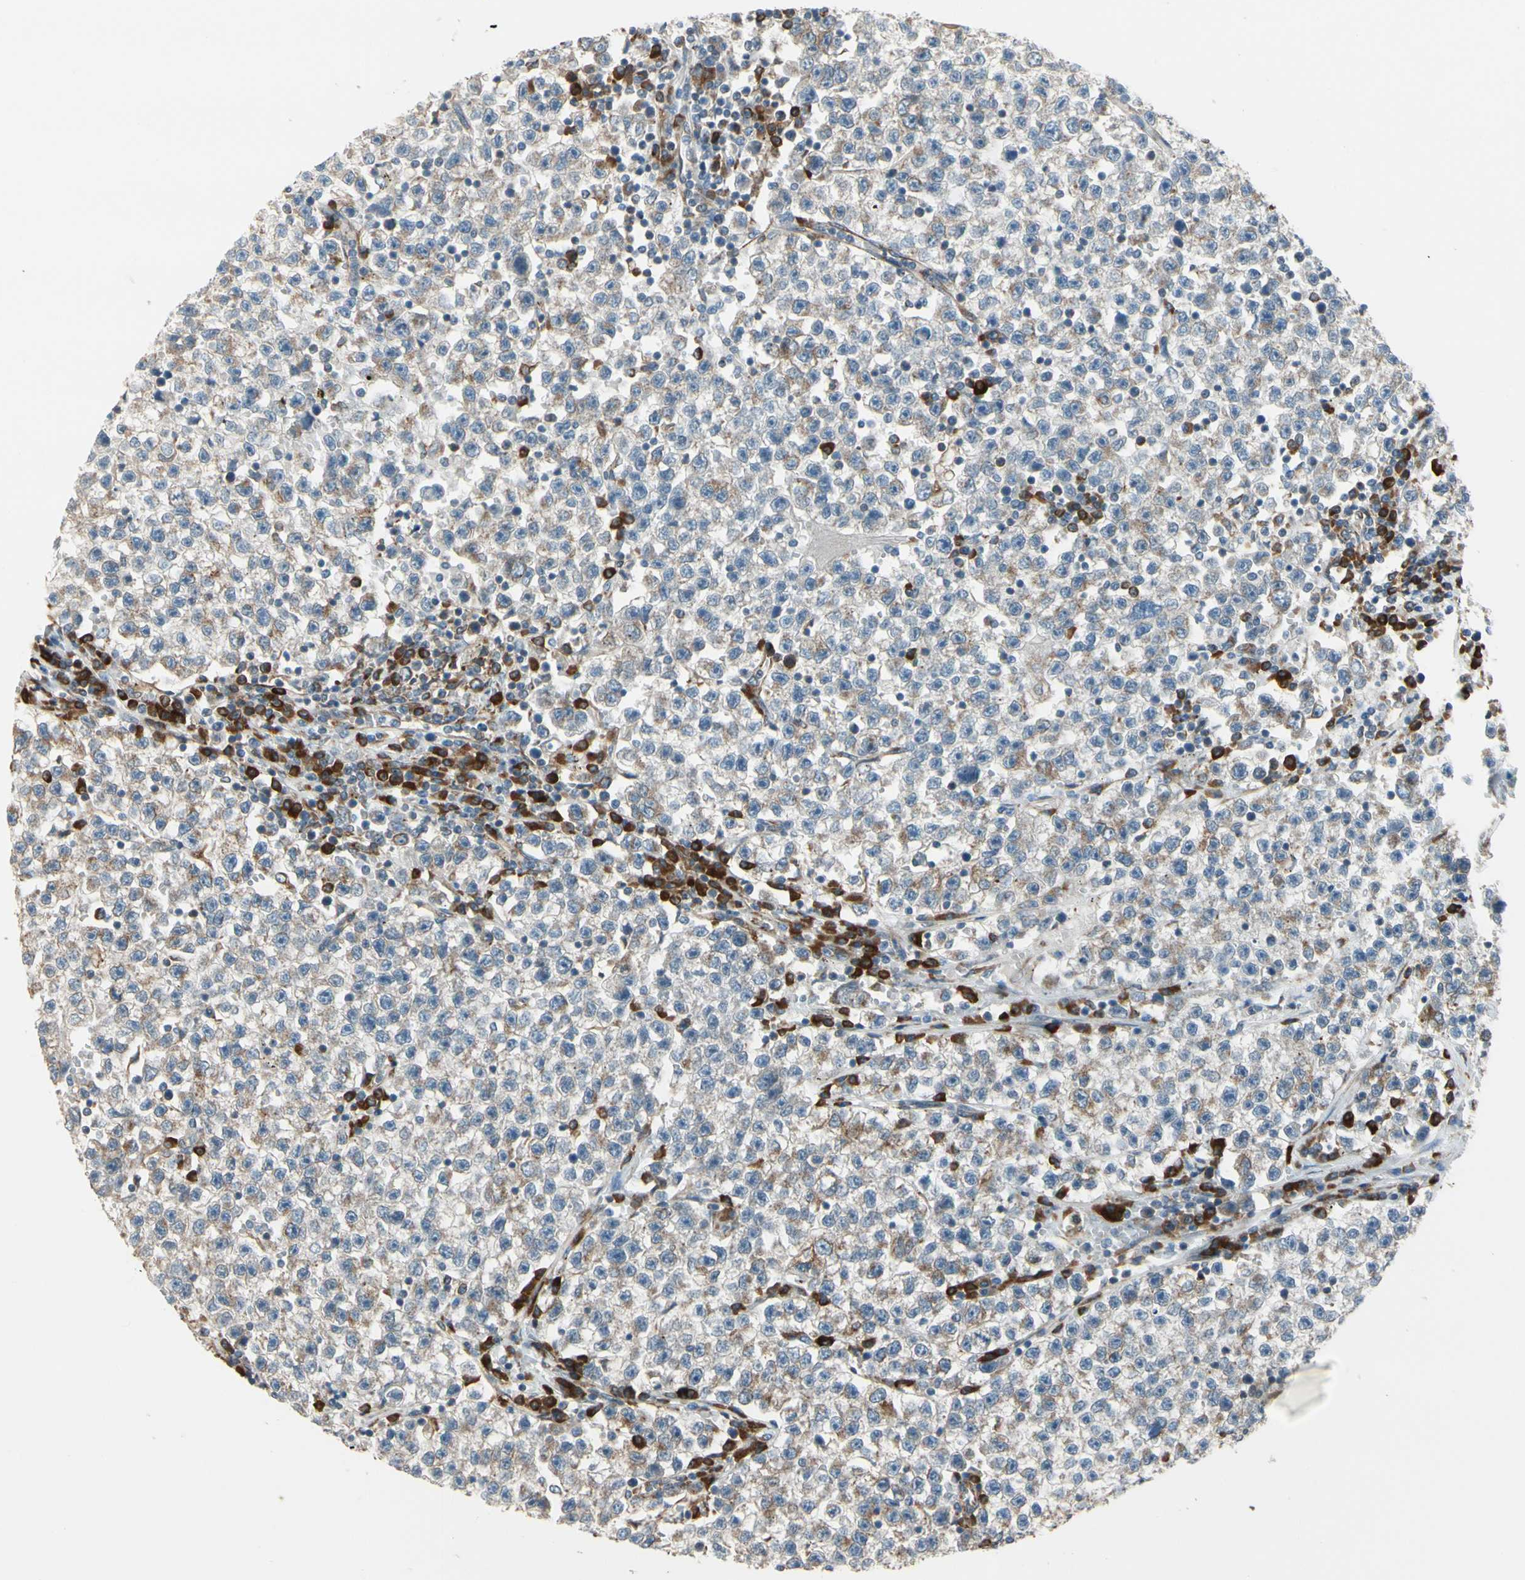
{"staining": {"intensity": "weak", "quantity": "25%-75%", "location": "cytoplasmic/membranous"}, "tissue": "testis cancer", "cell_type": "Tumor cells", "image_type": "cancer", "snomed": [{"axis": "morphology", "description": "Seminoma, NOS"}, {"axis": "topography", "description": "Testis"}], "caption": "The photomicrograph displays immunohistochemical staining of testis seminoma. There is weak cytoplasmic/membranous expression is identified in approximately 25%-75% of tumor cells.", "gene": "CLCC1", "patient": {"sex": "male", "age": 22}}